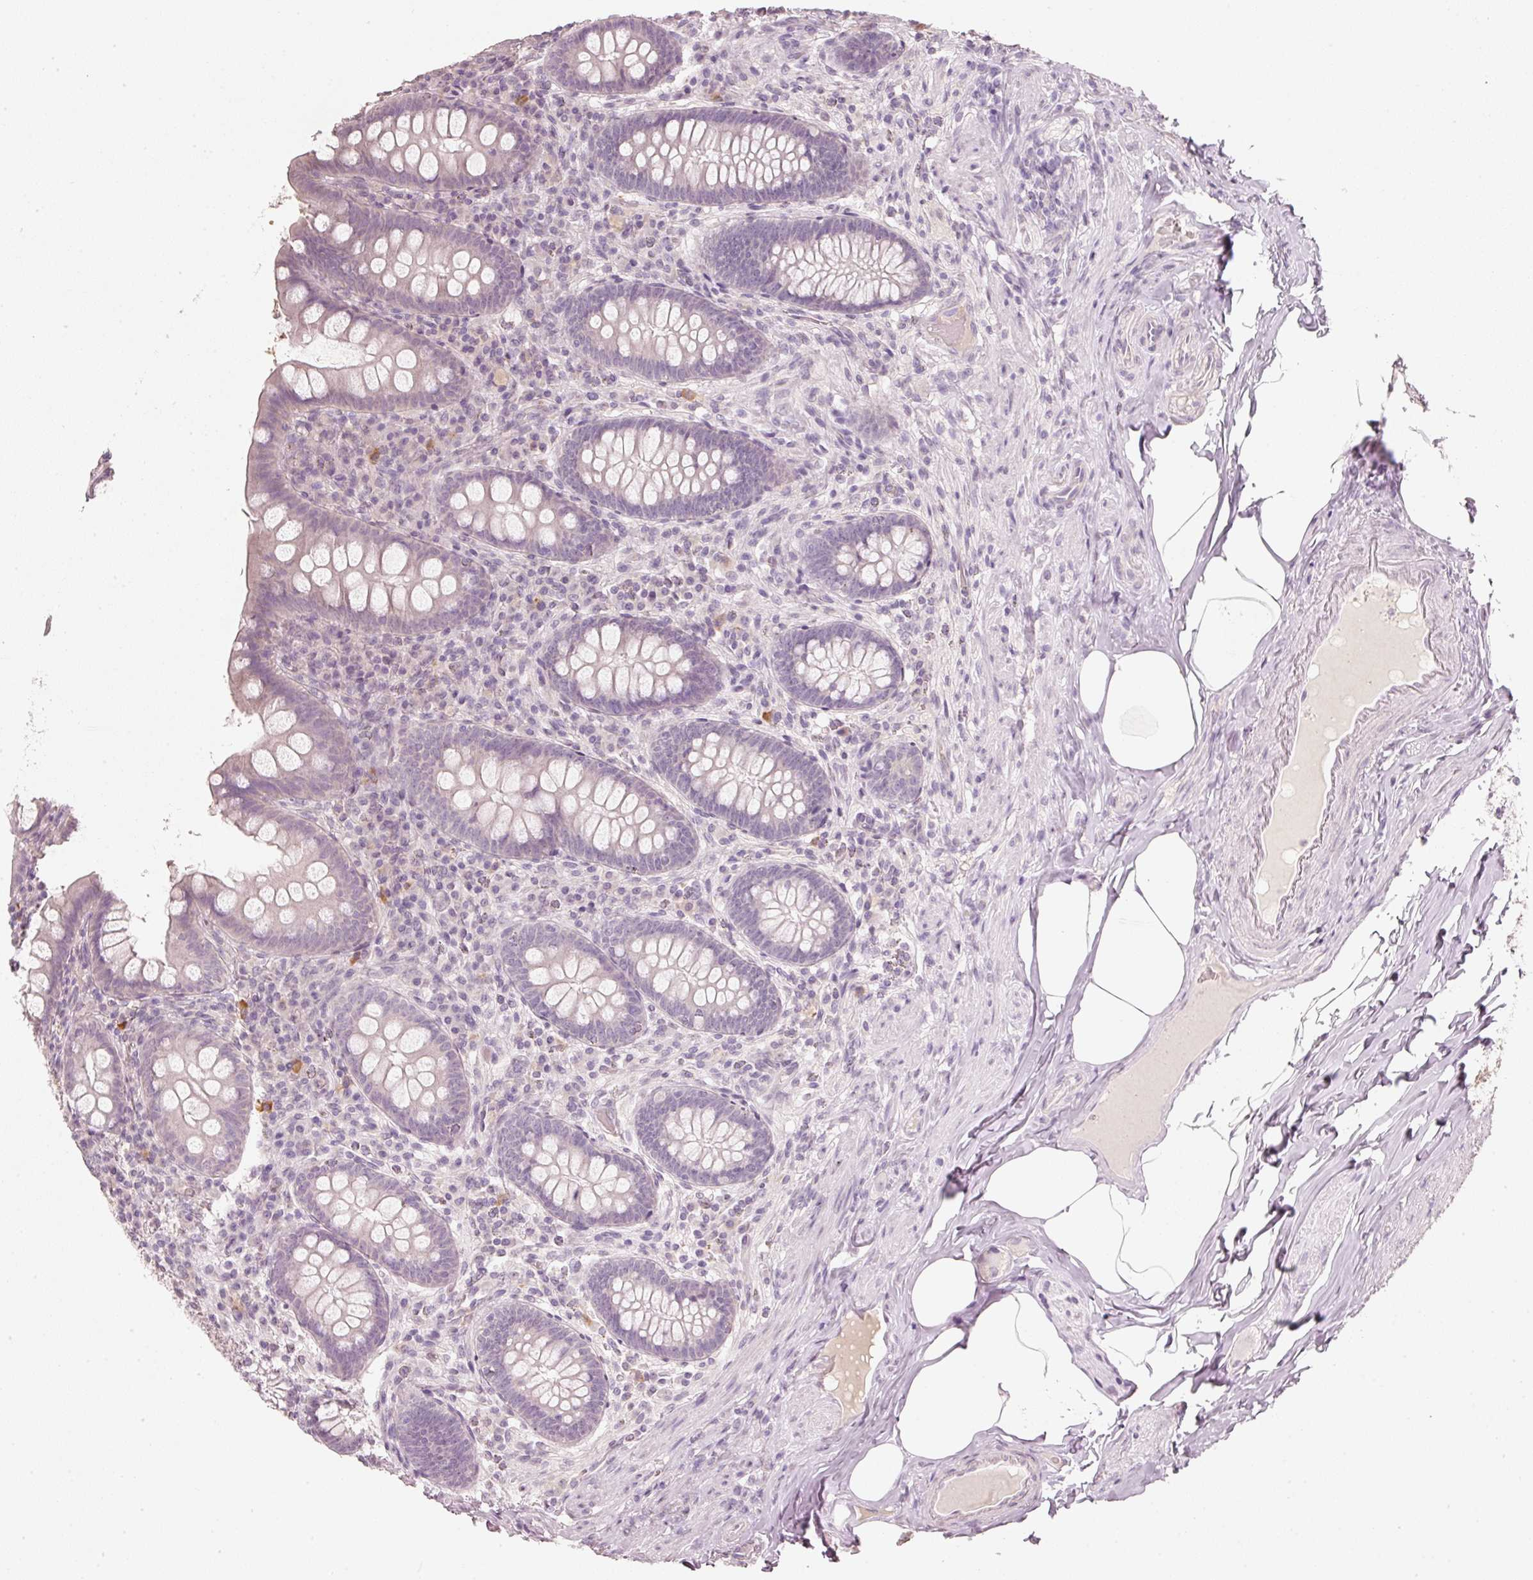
{"staining": {"intensity": "negative", "quantity": "none", "location": "none"}, "tissue": "appendix", "cell_type": "Glandular cells", "image_type": "normal", "snomed": [{"axis": "morphology", "description": "Normal tissue, NOS"}, {"axis": "topography", "description": "Appendix"}], "caption": "Glandular cells are negative for protein expression in normal human appendix. (Brightfield microscopy of DAB (3,3'-diaminobenzidine) immunohistochemistry (IHC) at high magnification).", "gene": "STEAP1", "patient": {"sex": "male", "age": 71}}